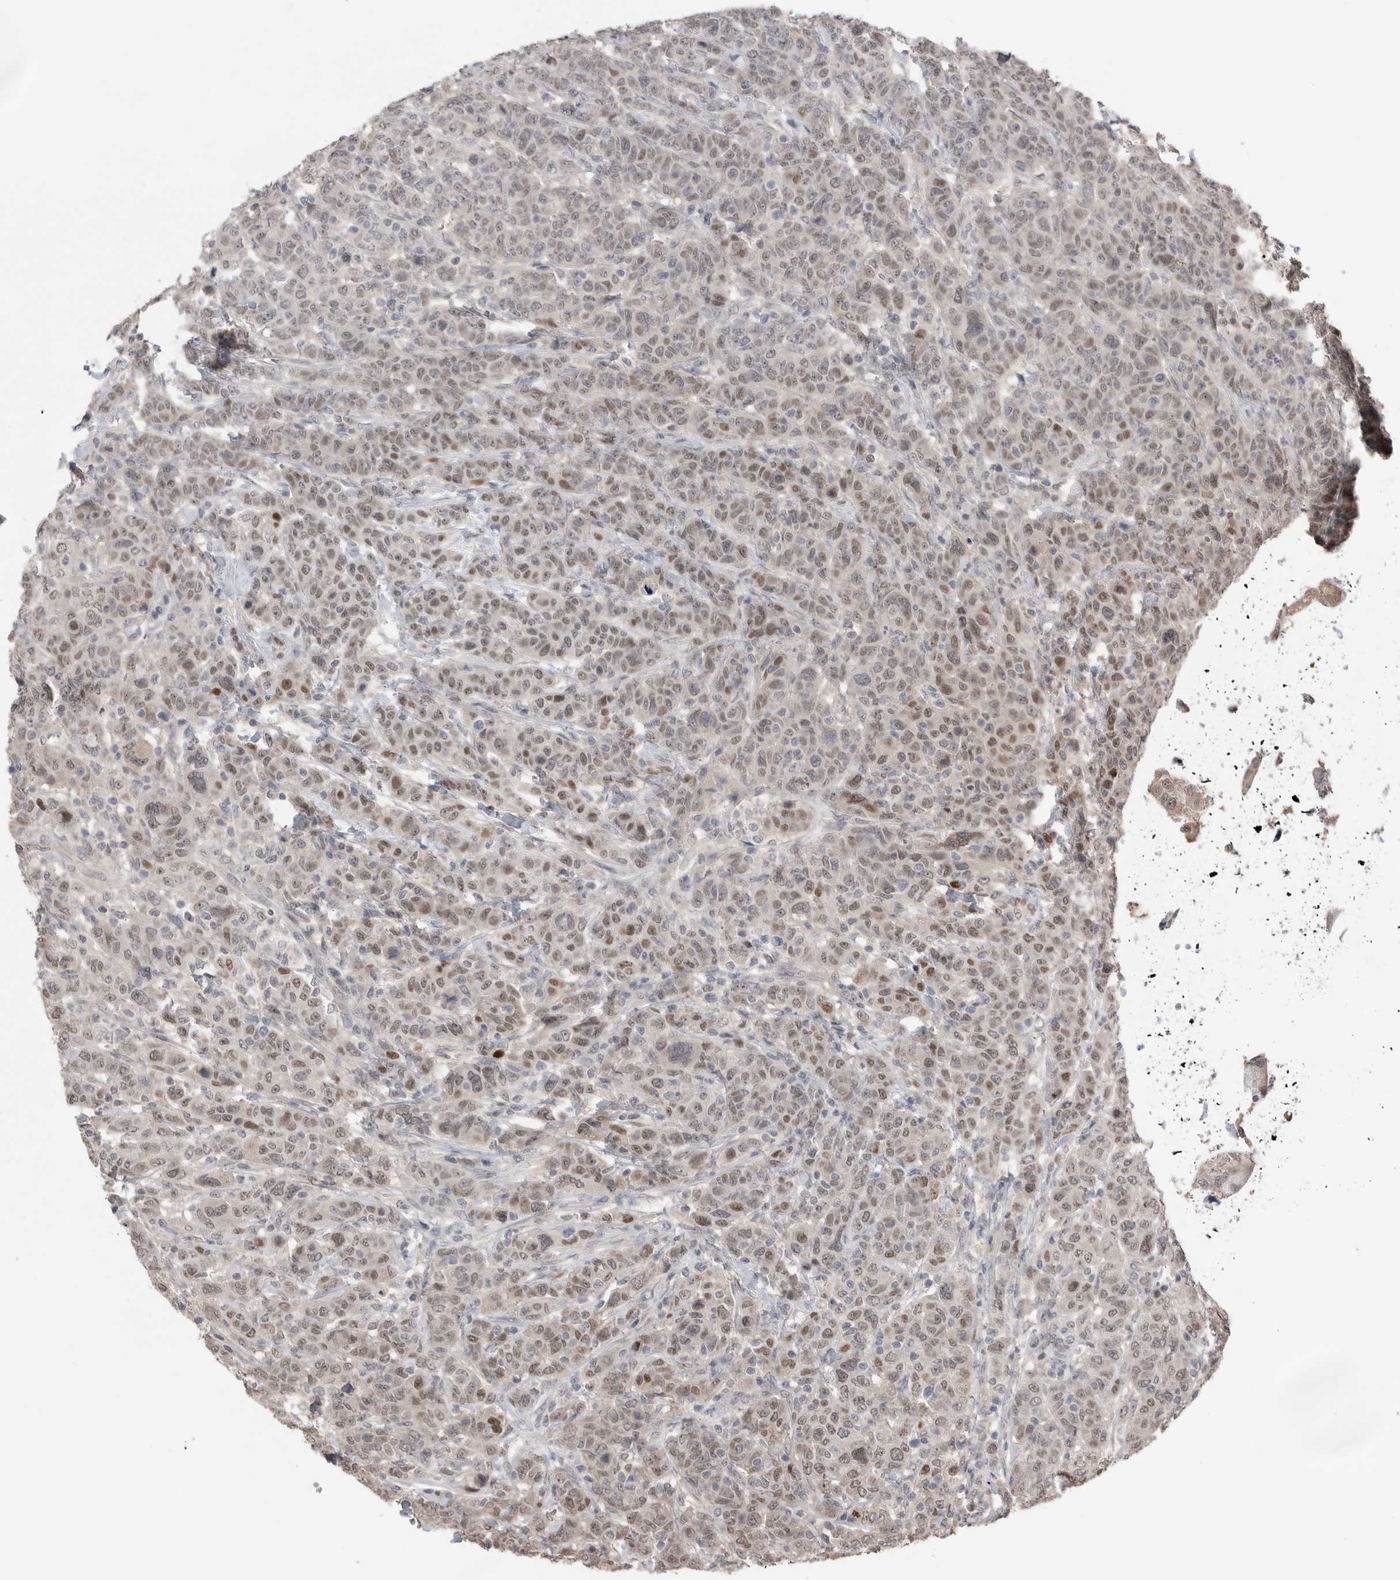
{"staining": {"intensity": "moderate", "quantity": ">75%", "location": "nuclear"}, "tissue": "breast cancer", "cell_type": "Tumor cells", "image_type": "cancer", "snomed": [{"axis": "morphology", "description": "Duct carcinoma"}, {"axis": "topography", "description": "Breast"}], "caption": "Tumor cells demonstrate moderate nuclear staining in approximately >75% of cells in breast cancer (invasive ductal carcinoma).", "gene": "PEAK1", "patient": {"sex": "female", "age": 37}}